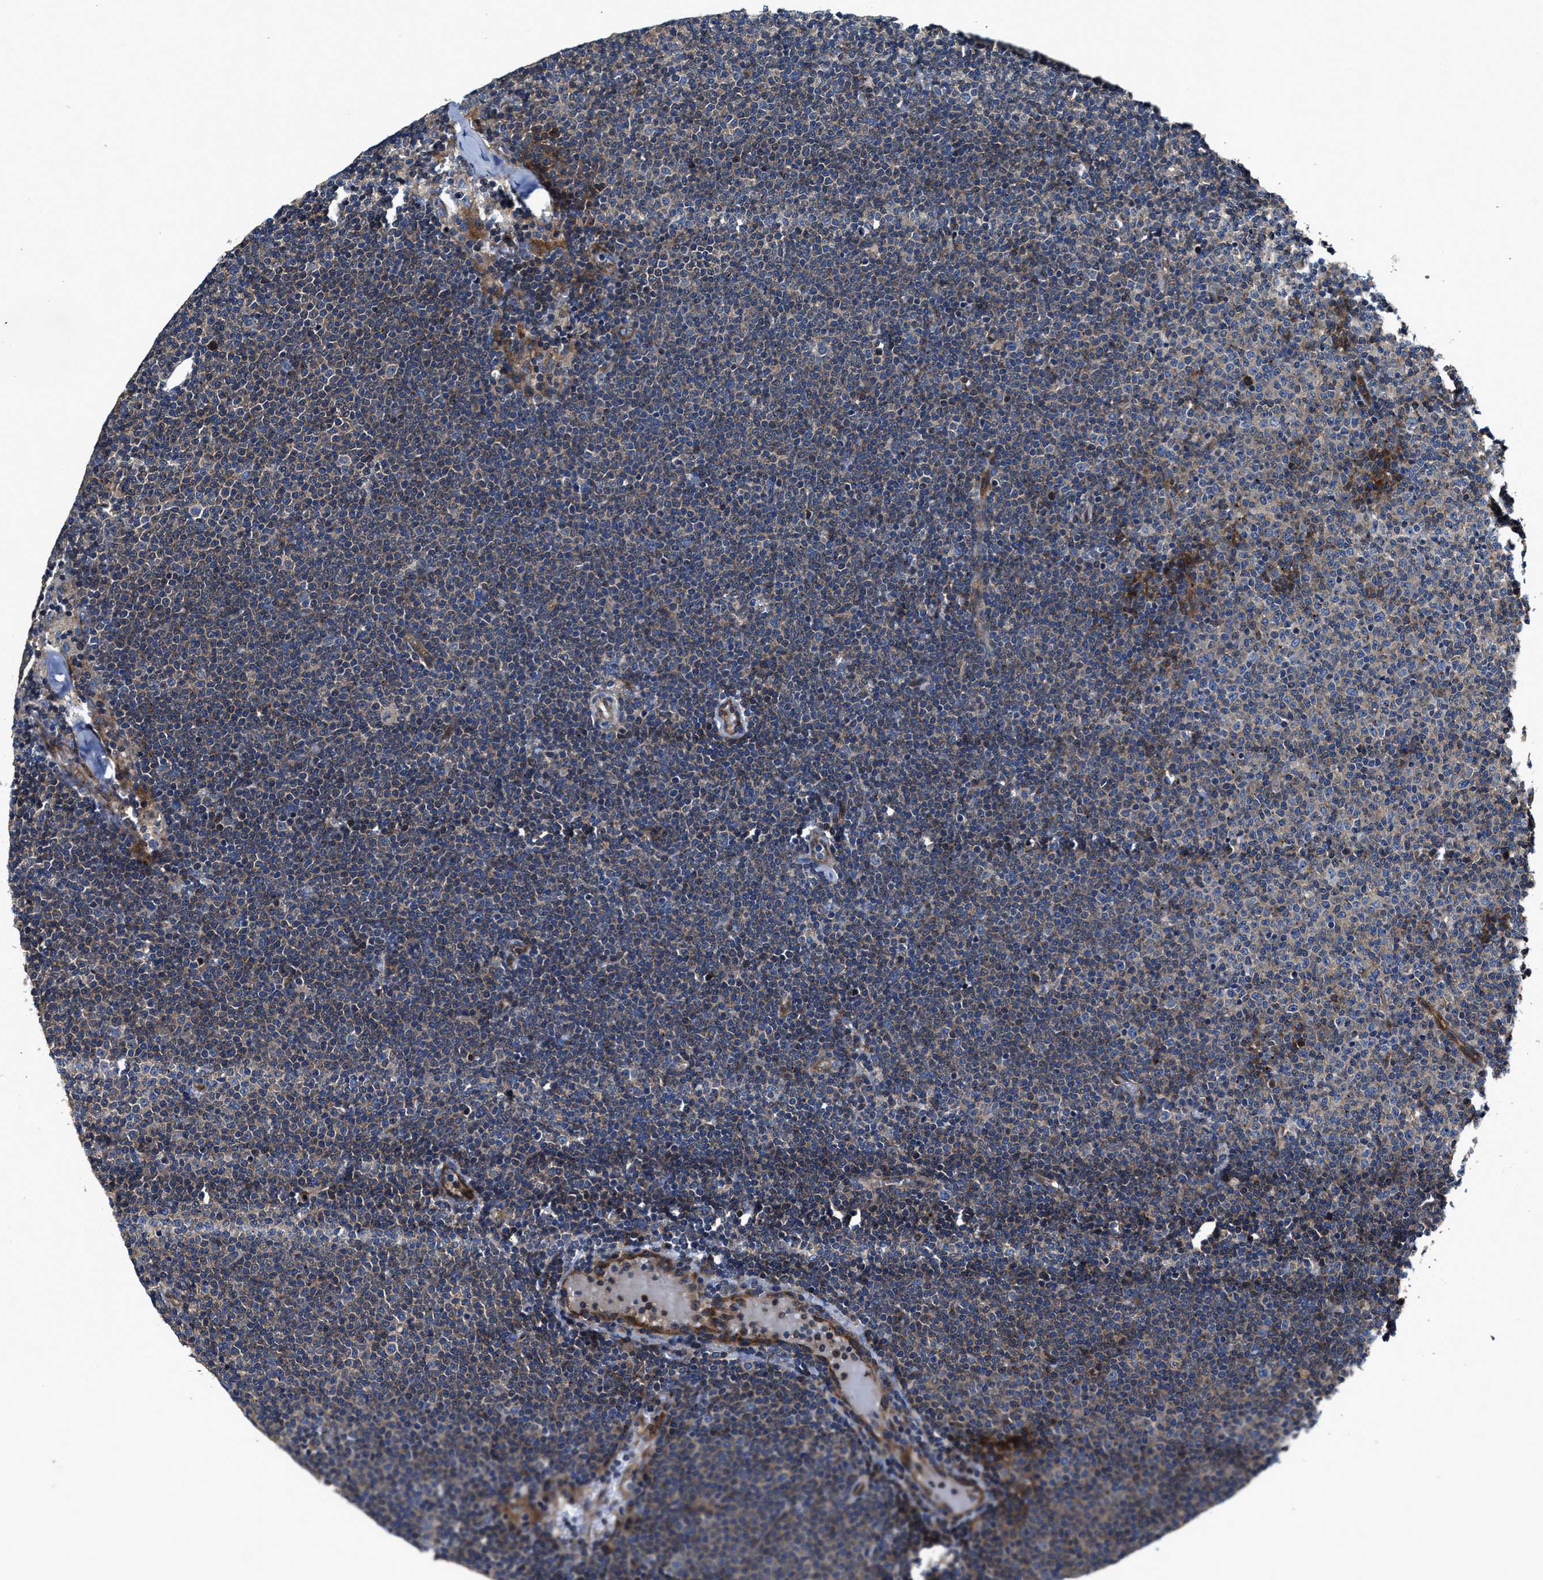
{"staining": {"intensity": "negative", "quantity": "none", "location": "none"}, "tissue": "lymphoma", "cell_type": "Tumor cells", "image_type": "cancer", "snomed": [{"axis": "morphology", "description": "Malignant lymphoma, non-Hodgkin's type, Low grade"}, {"axis": "topography", "description": "Lymph node"}], "caption": "A photomicrograph of low-grade malignant lymphoma, non-Hodgkin's type stained for a protein exhibits no brown staining in tumor cells.", "gene": "PTAR1", "patient": {"sex": "female", "age": 53}}